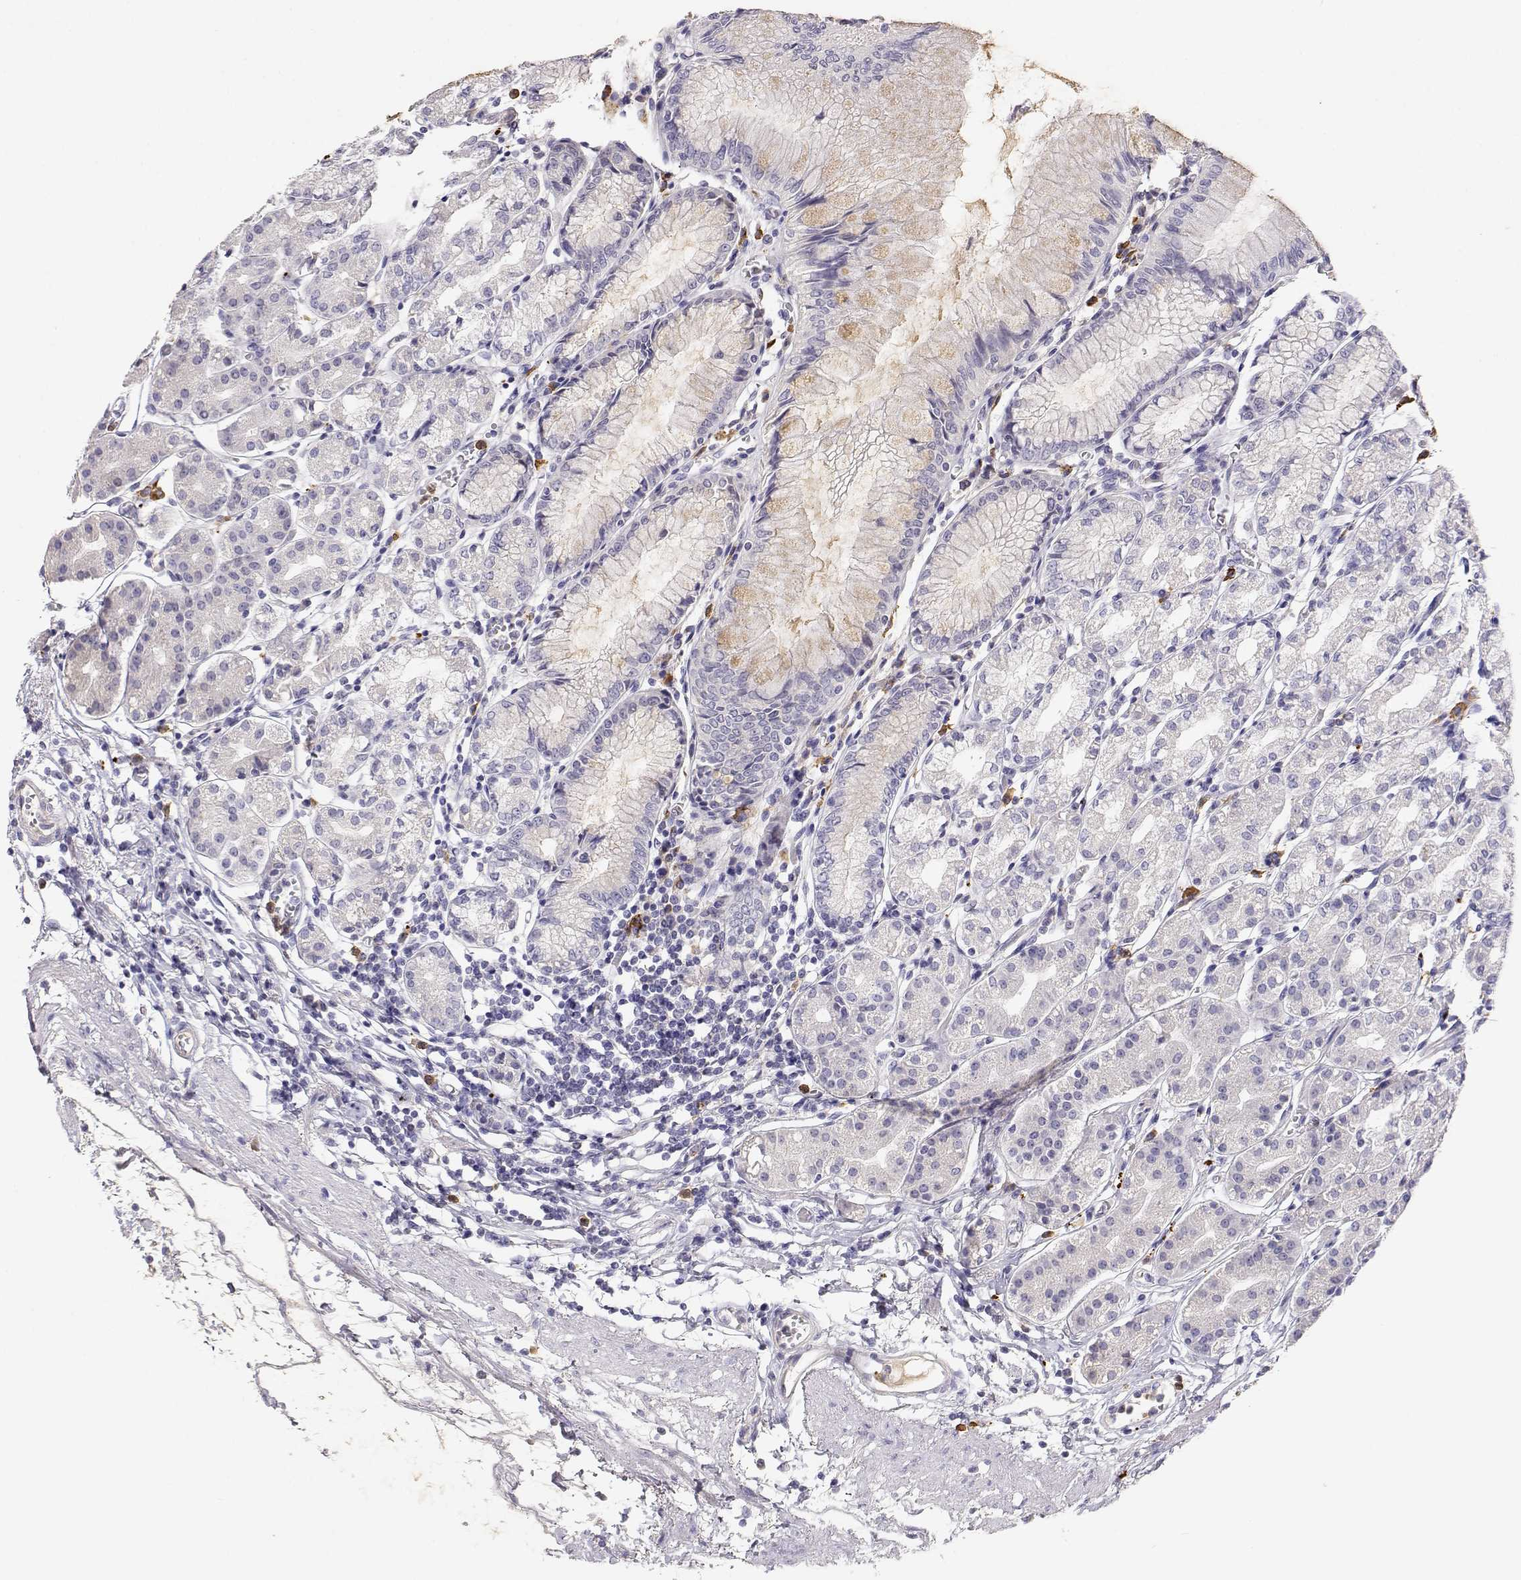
{"staining": {"intensity": "negative", "quantity": "none", "location": "none"}, "tissue": "stomach", "cell_type": "Glandular cells", "image_type": "normal", "snomed": [{"axis": "morphology", "description": "Normal tissue, NOS"}, {"axis": "topography", "description": "Skeletal muscle"}, {"axis": "topography", "description": "Stomach"}], "caption": "Histopathology image shows no protein expression in glandular cells of benign stomach.", "gene": "CDHR1", "patient": {"sex": "female", "age": 57}}